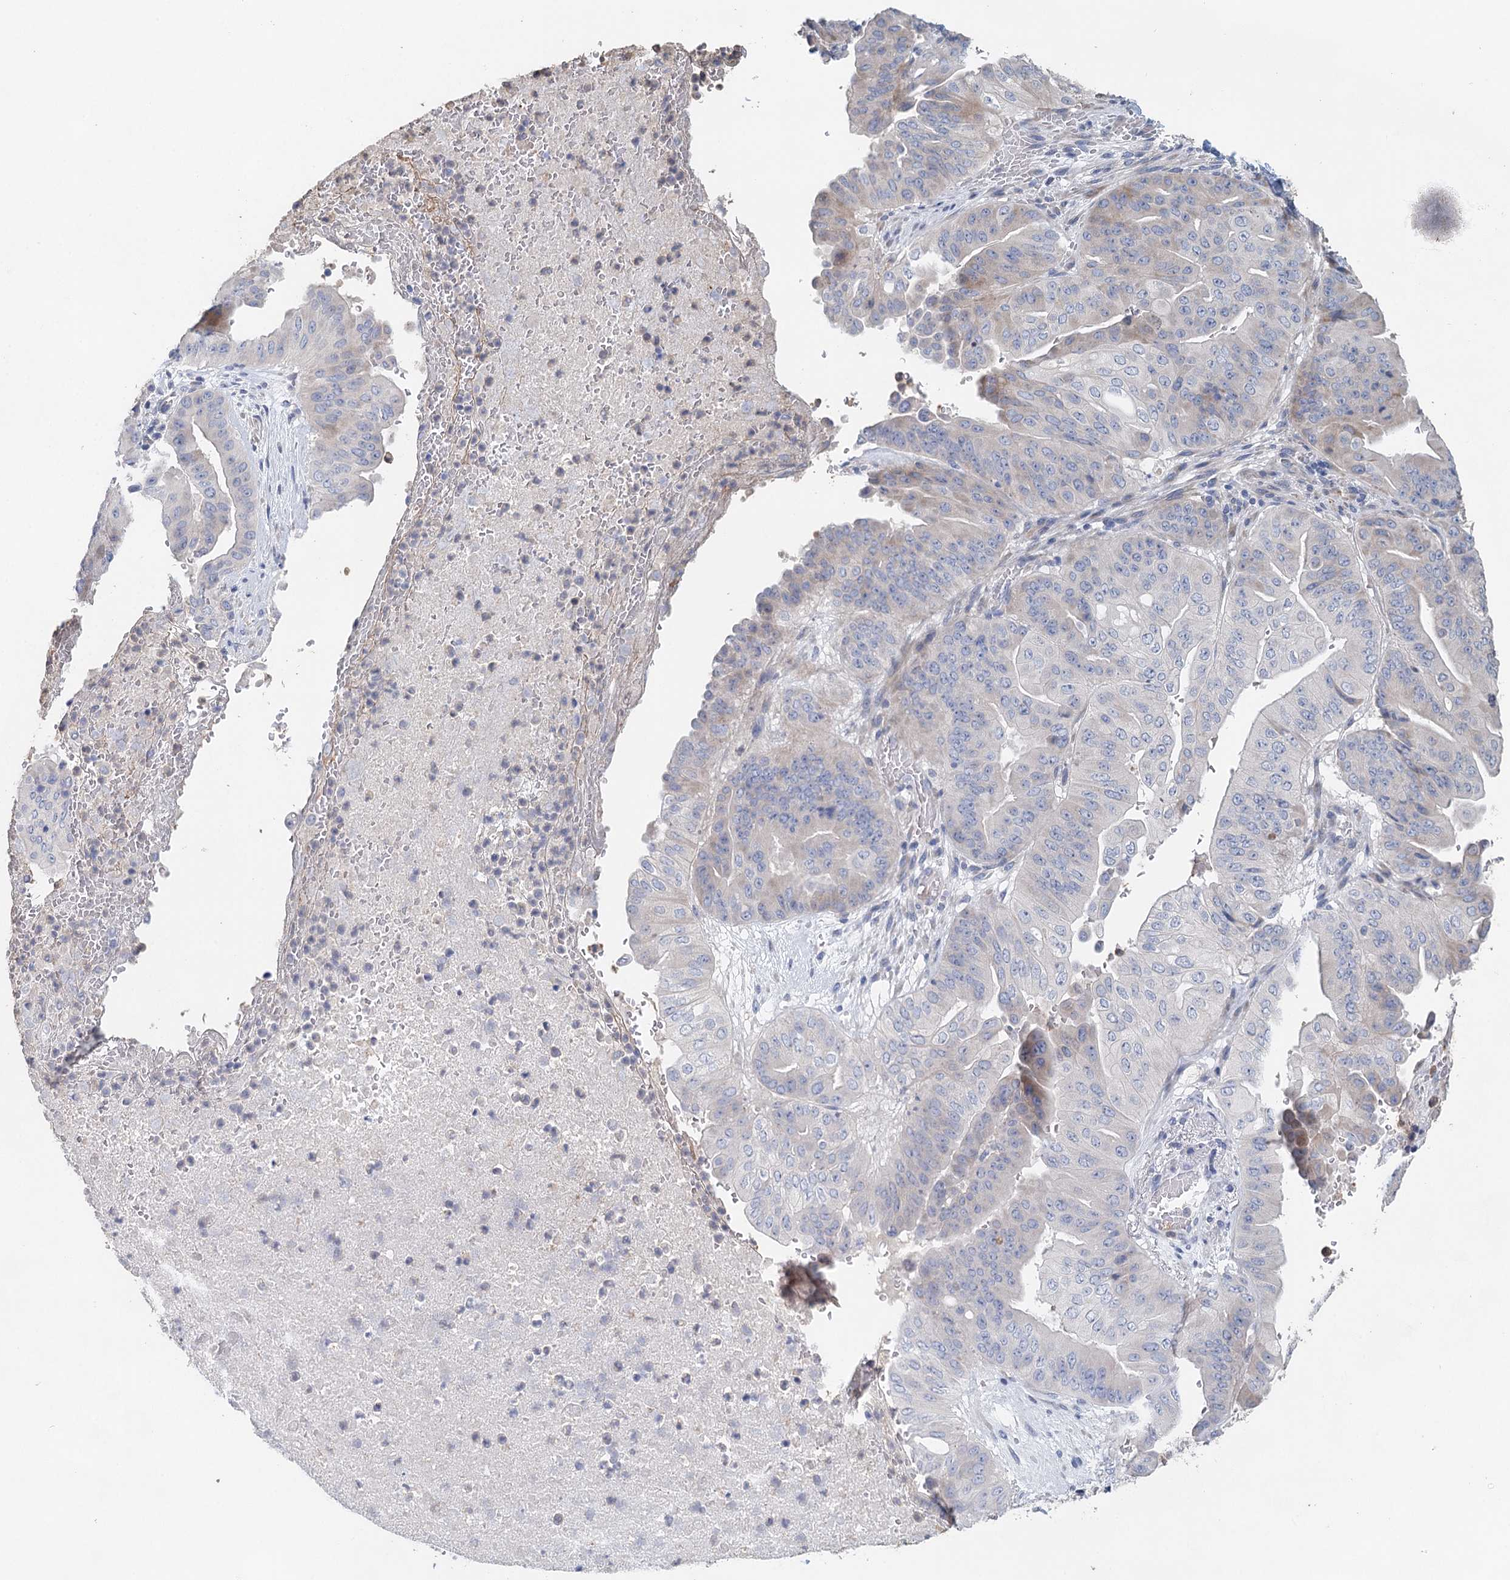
{"staining": {"intensity": "negative", "quantity": "none", "location": "none"}, "tissue": "pancreatic cancer", "cell_type": "Tumor cells", "image_type": "cancer", "snomed": [{"axis": "morphology", "description": "Adenocarcinoma, NOS"}, {"axis": "topography", "description": "Pancreas"}], "caption": "This is an immunohistochemistry photomicrograph of human pancreatic cancer (adenocarcinoma). There is no positivity in tumor cells.", "gene": "MYL6B", "patient": {"sex": "female", "age": 77}}